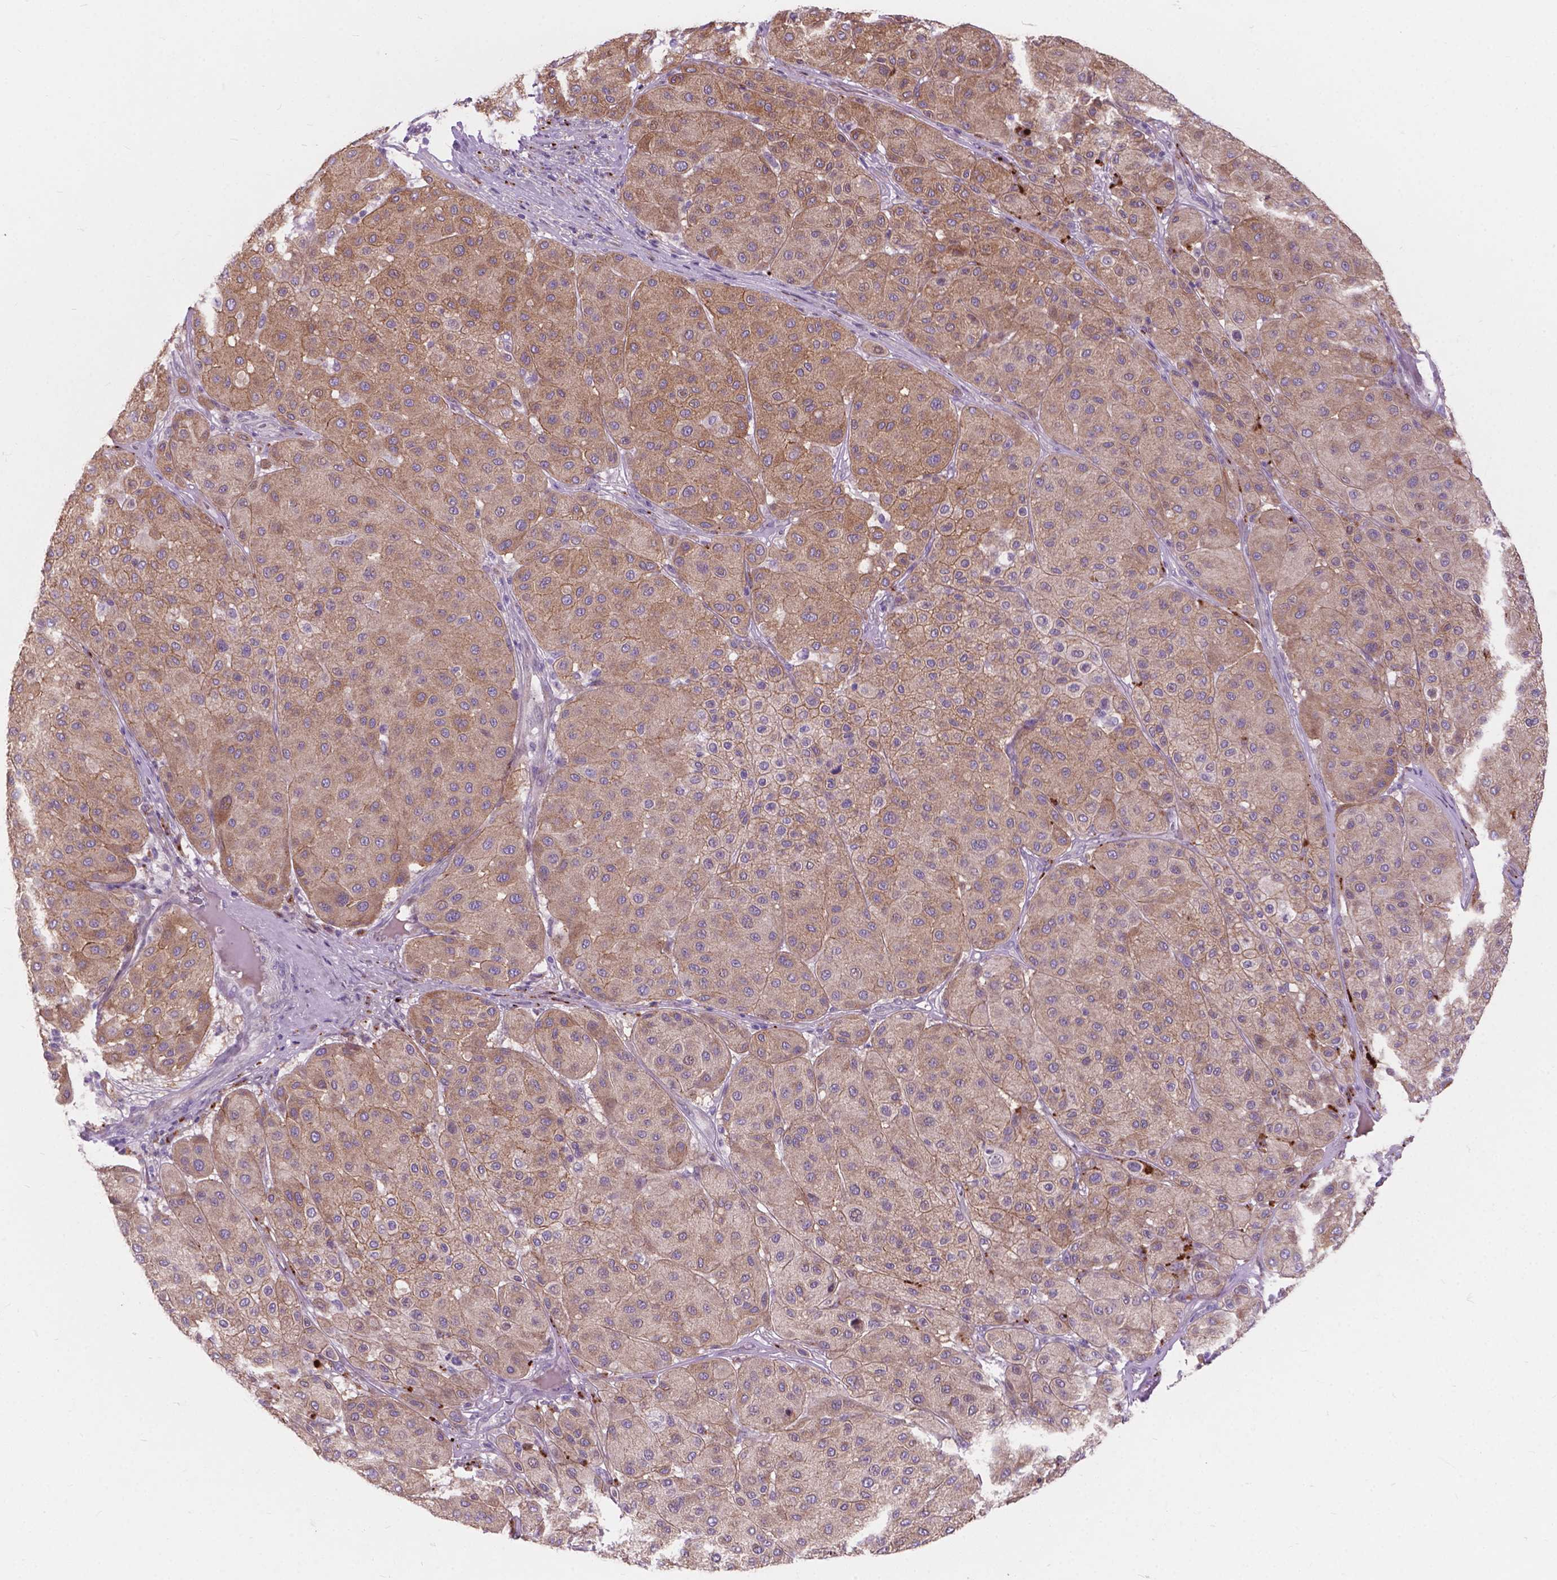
{"staining": {"intensity": "weak", "quantity": ">75%", "location": "cytoplasmic/membranous"}, "tissue": "melanoma", "cell_type": "Tumor cells", "image_type": "cancer", "snomed": [{"axis": "morphology", "description": "Malignant melanoma, Metastatic site"}, {"axis": "topography", "description": "Smooth muscle"}], "caption": "This photomicrograph exhibits immunohistochemistry (IHC) staining of melanoma, with low weak cytoplasmic/membranous positivity in about >75% of tumor cells.", "gene": "MYH14", "patient": {"sex": "male", "age": 41}}